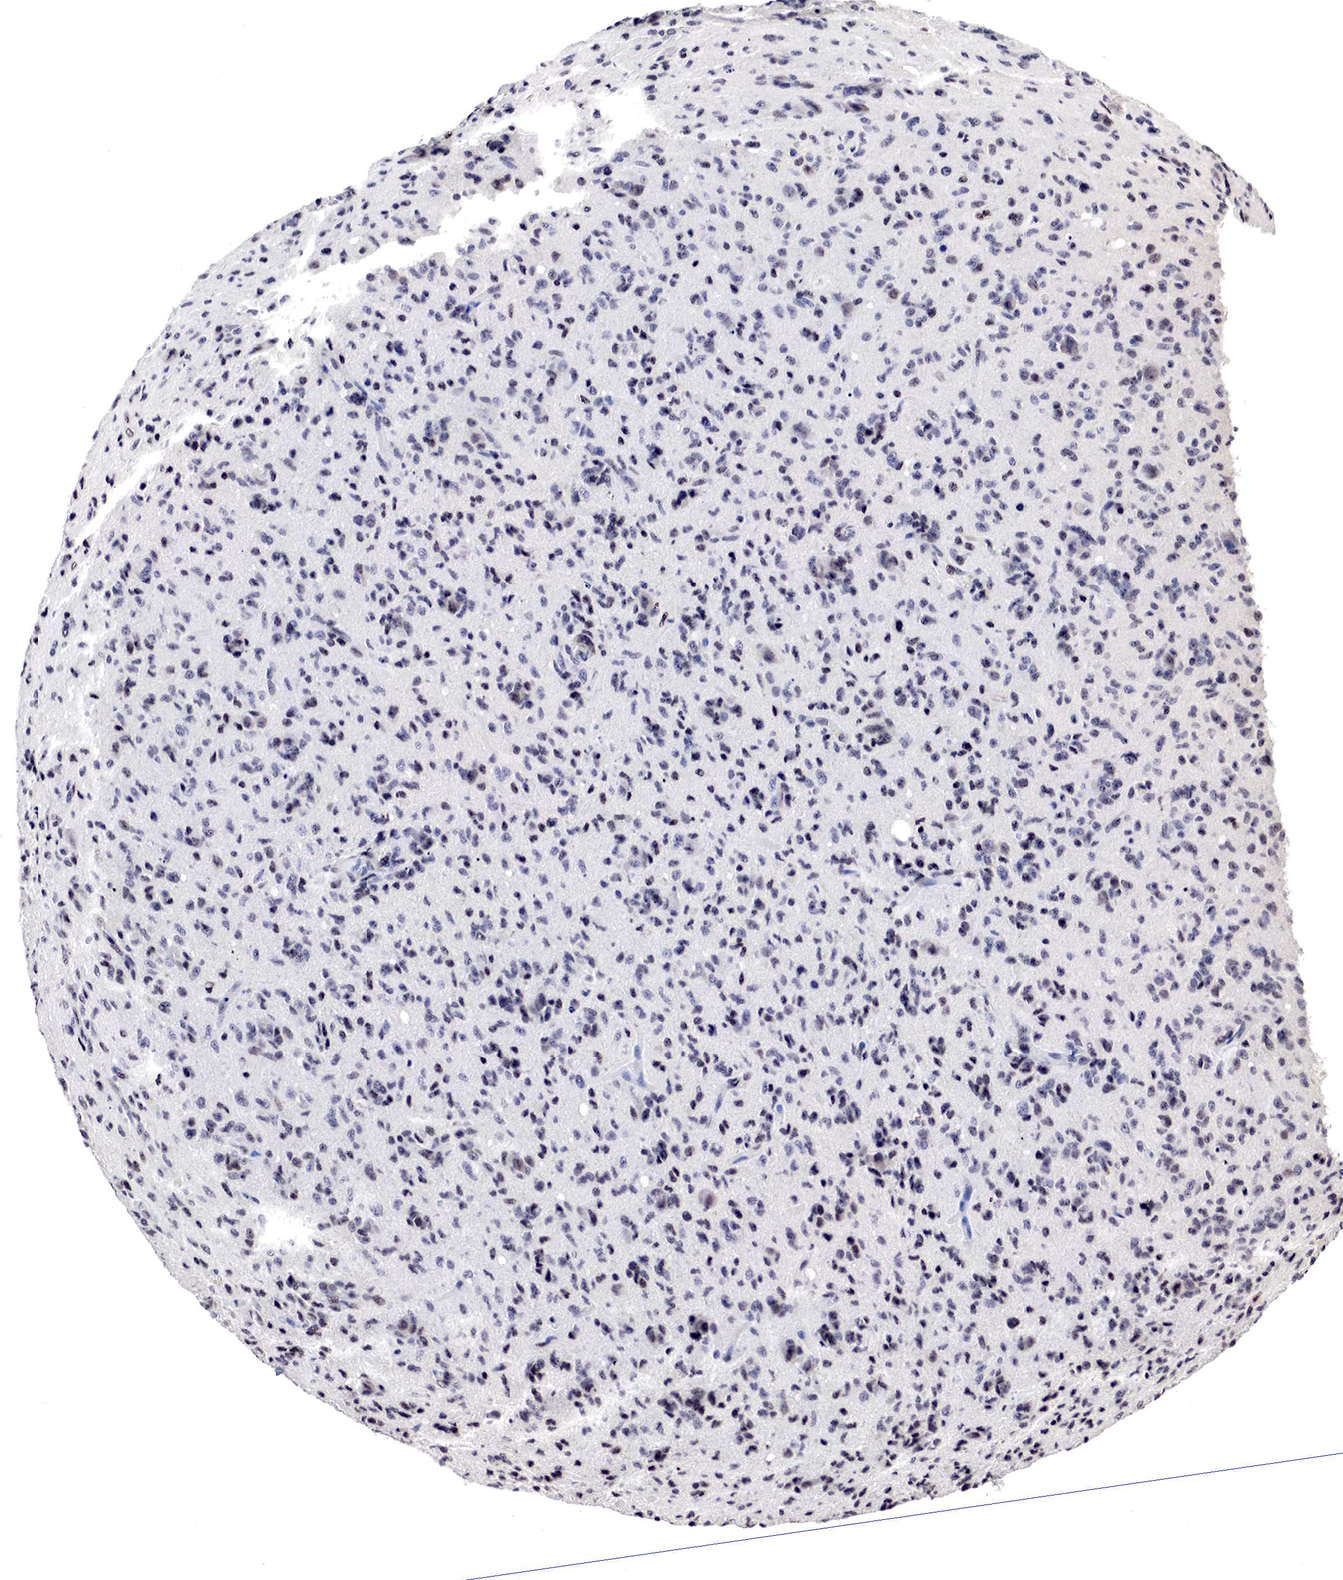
{"staining": {"intensity": "negative", "quantity": "none", "location": "none"}, "tissue": "glioma", "cell_type": "Tumor cells", "image_type": "cancer", "snomed": [{"axis": "morphology", "description": "Glioma, malignant, High grade"}, {"axis": "topography", "description": "Brain"}], "caption": "This is an immunohistochemistry (IHC) histopathology image of malignant high-grade glioma. There is no positivity in tumor cells.", "gene": "DACH2", "patient": {"sex": "male", "age": 36}}